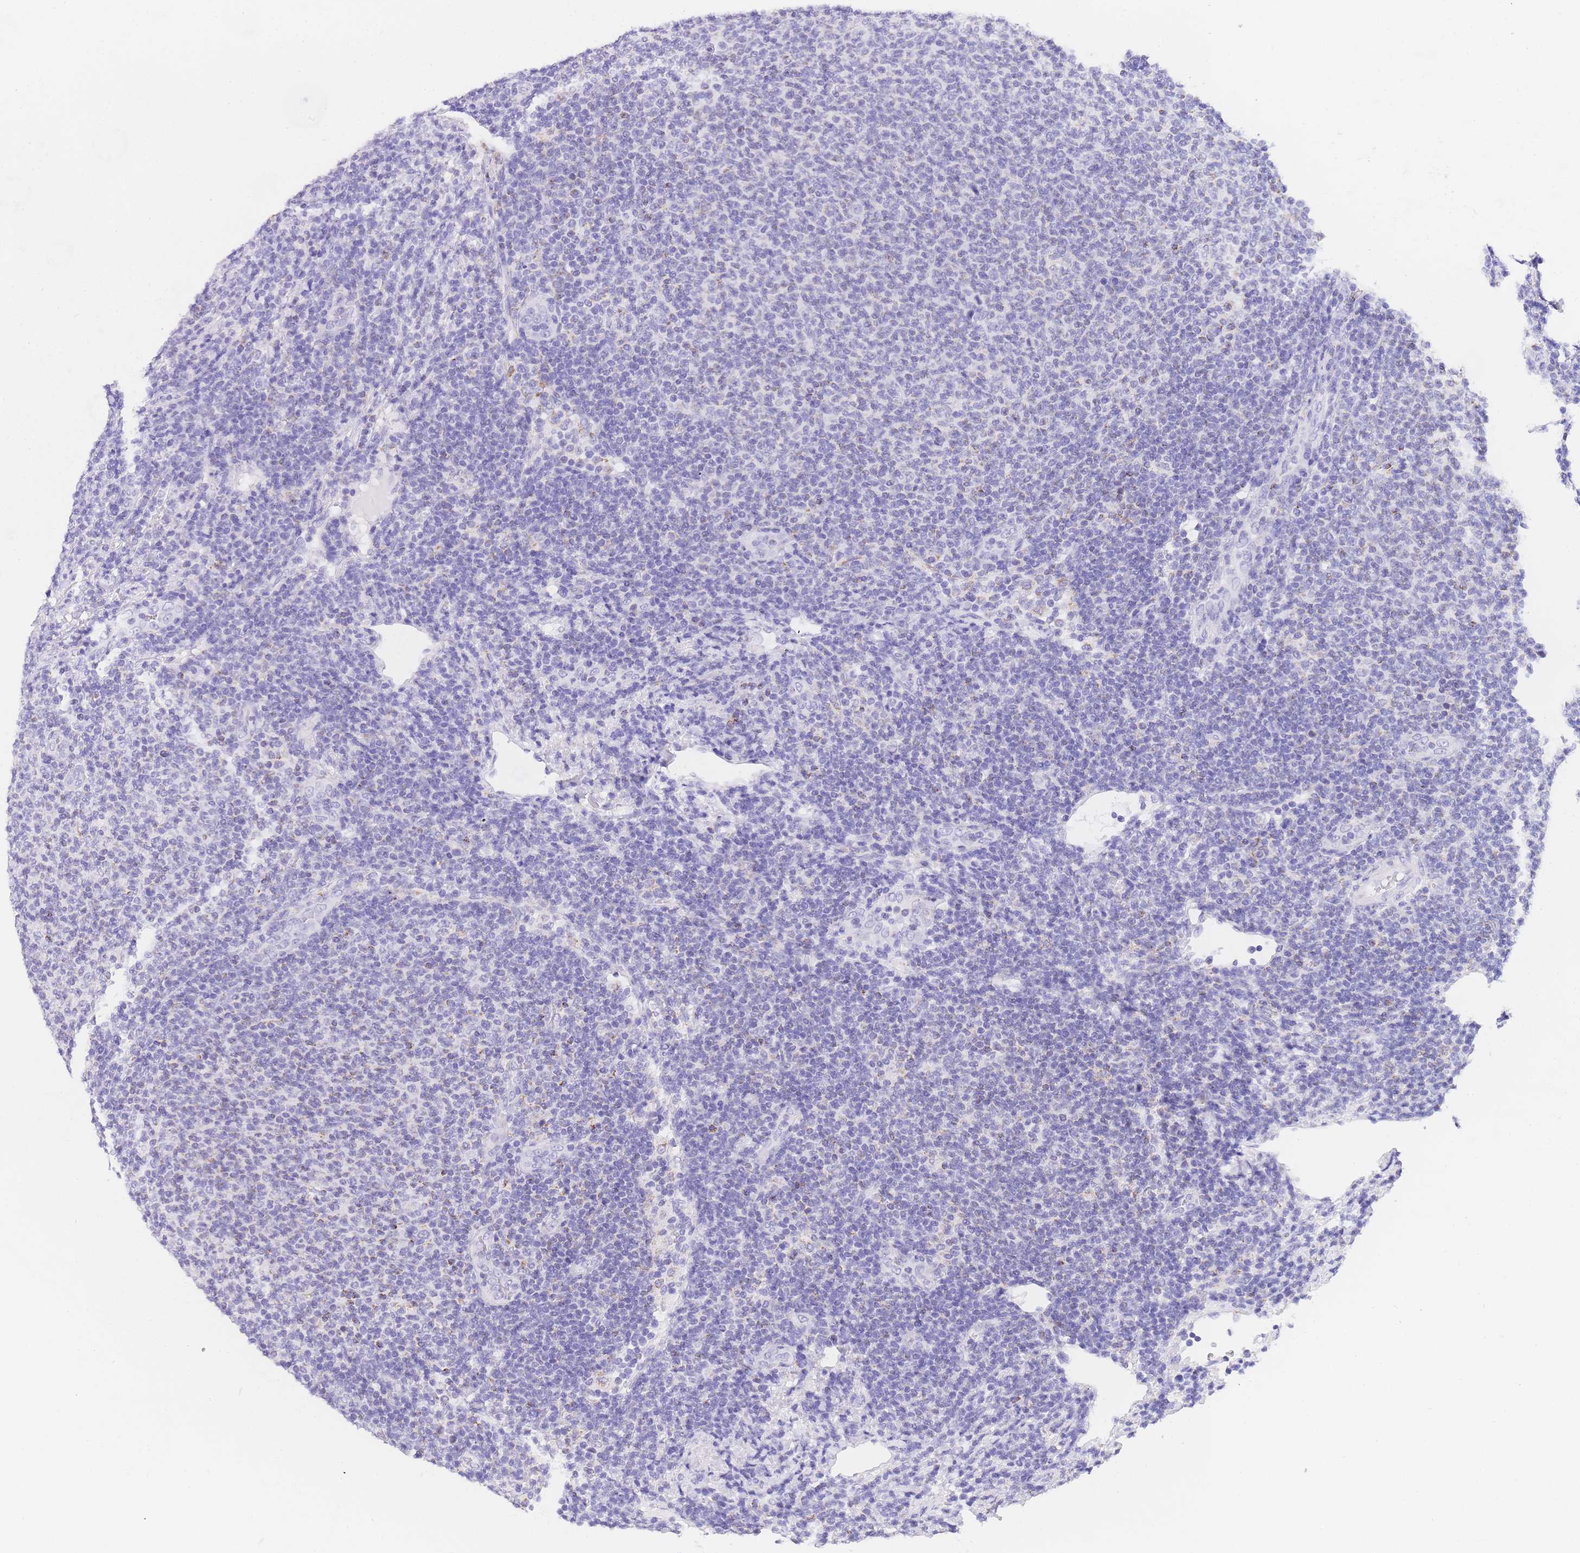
{"staining": {"intensity": "negative", "quantity": "none", "location": "none"}, "tissue": "lymphoma", "cell_type": "Tumor cells", "image_type": "cancer", "snomed": [{"axis": "morphology", "description": "Malignant lymphoma, non-Hodgkin's type, Low grade"}, {"axis": "topography", "description": "Lymph node"}], "caption": "This is a micrograph of IHC staining of low-grade malignant lymphoma, non-Hodgkin's type, which shows no expression in tumor cells.", "gene": "NKD2", "patient": {"sex": "male", "age": 66}}